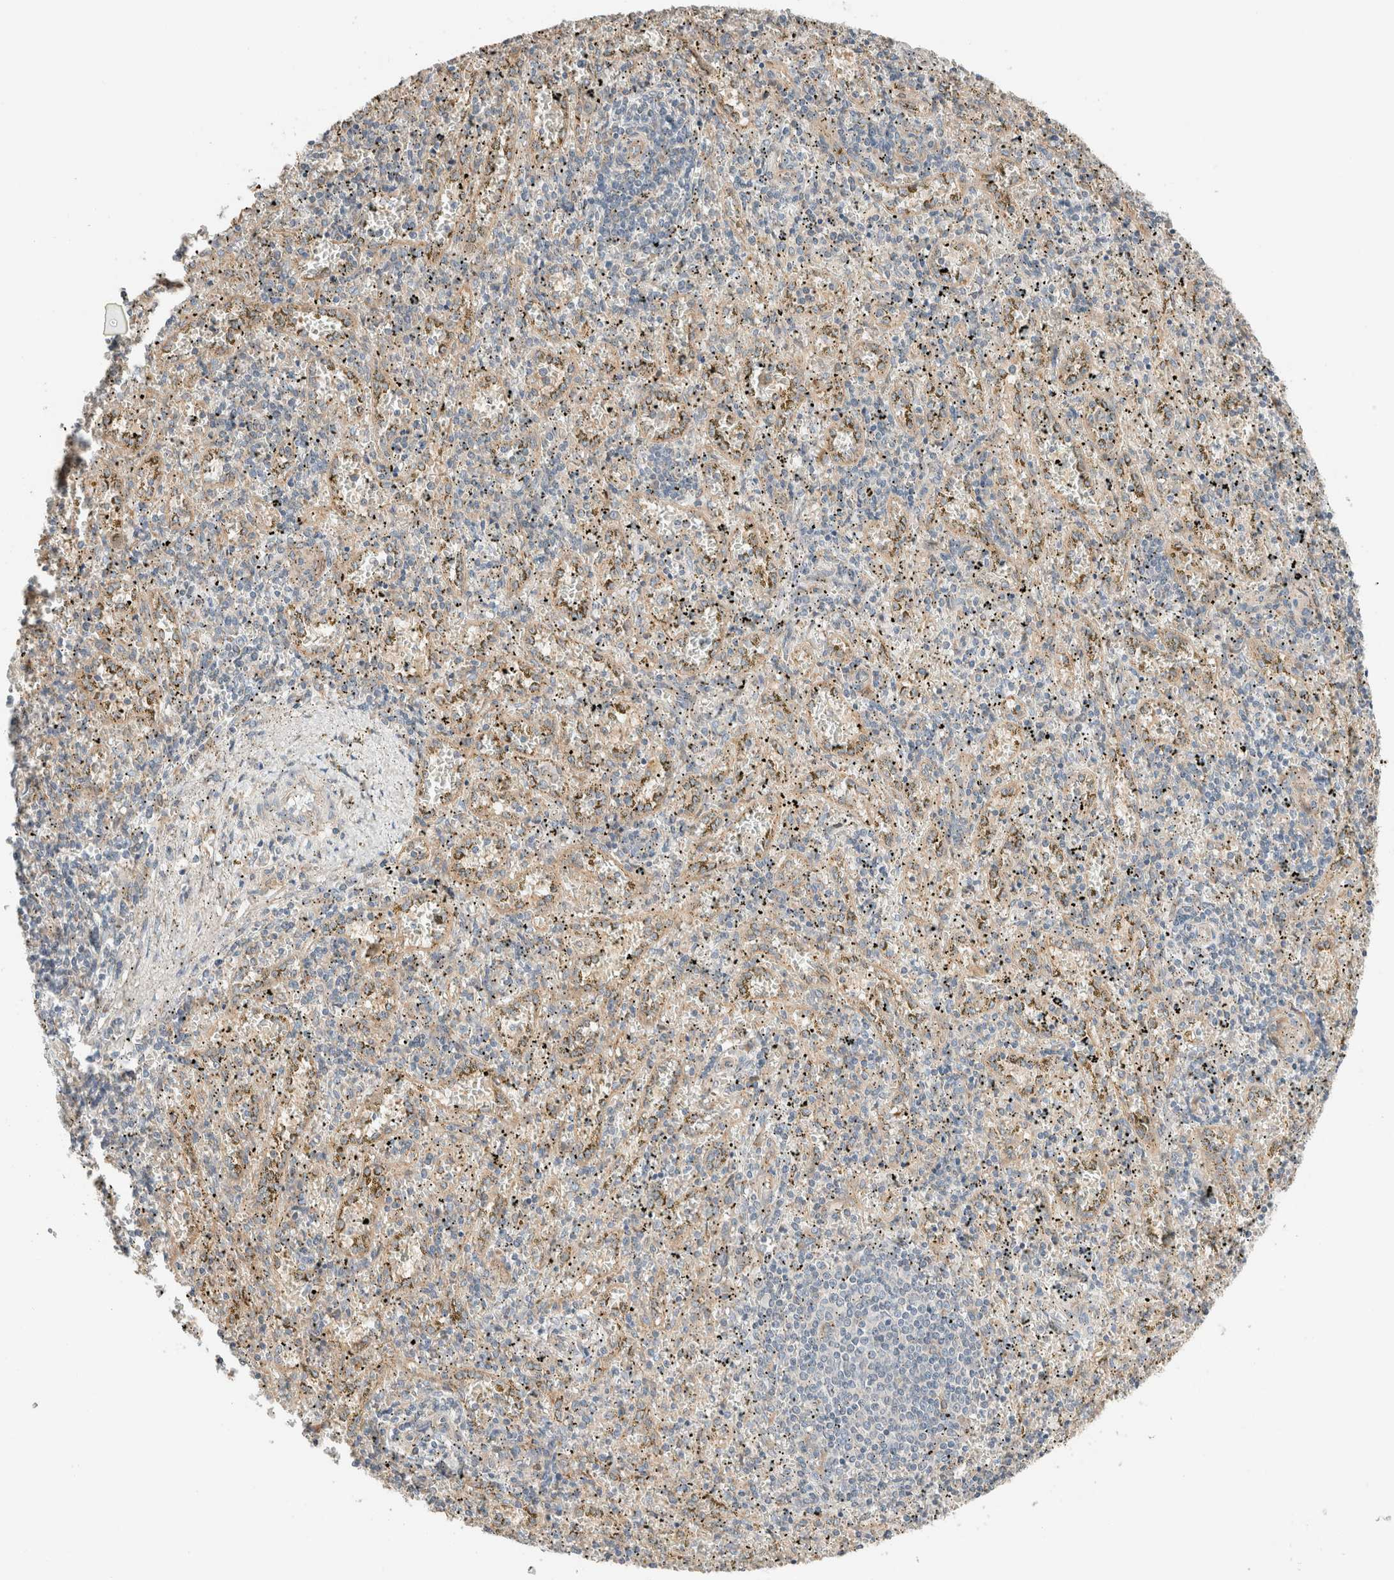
{"staining": {"intensity": "negative", "quantity": "none", "location": "none"}, "tissue": "spleen", "cell_type": "Cells in red pulp", "image_type": "normal", "snomed": [{"axis": "morphology", "description": "Normal tissue, NOS"}, {"axis": "topography", "description": "Spleen"}], "caption": "IHC photomicrograph of normal spleen: human spleen stained with DAB reveals no significant protein staining in cells in red pulp. Nuclei are stained in blue.", "gene": "PCM1", "patient": {"sex": "male", "age": 11}}